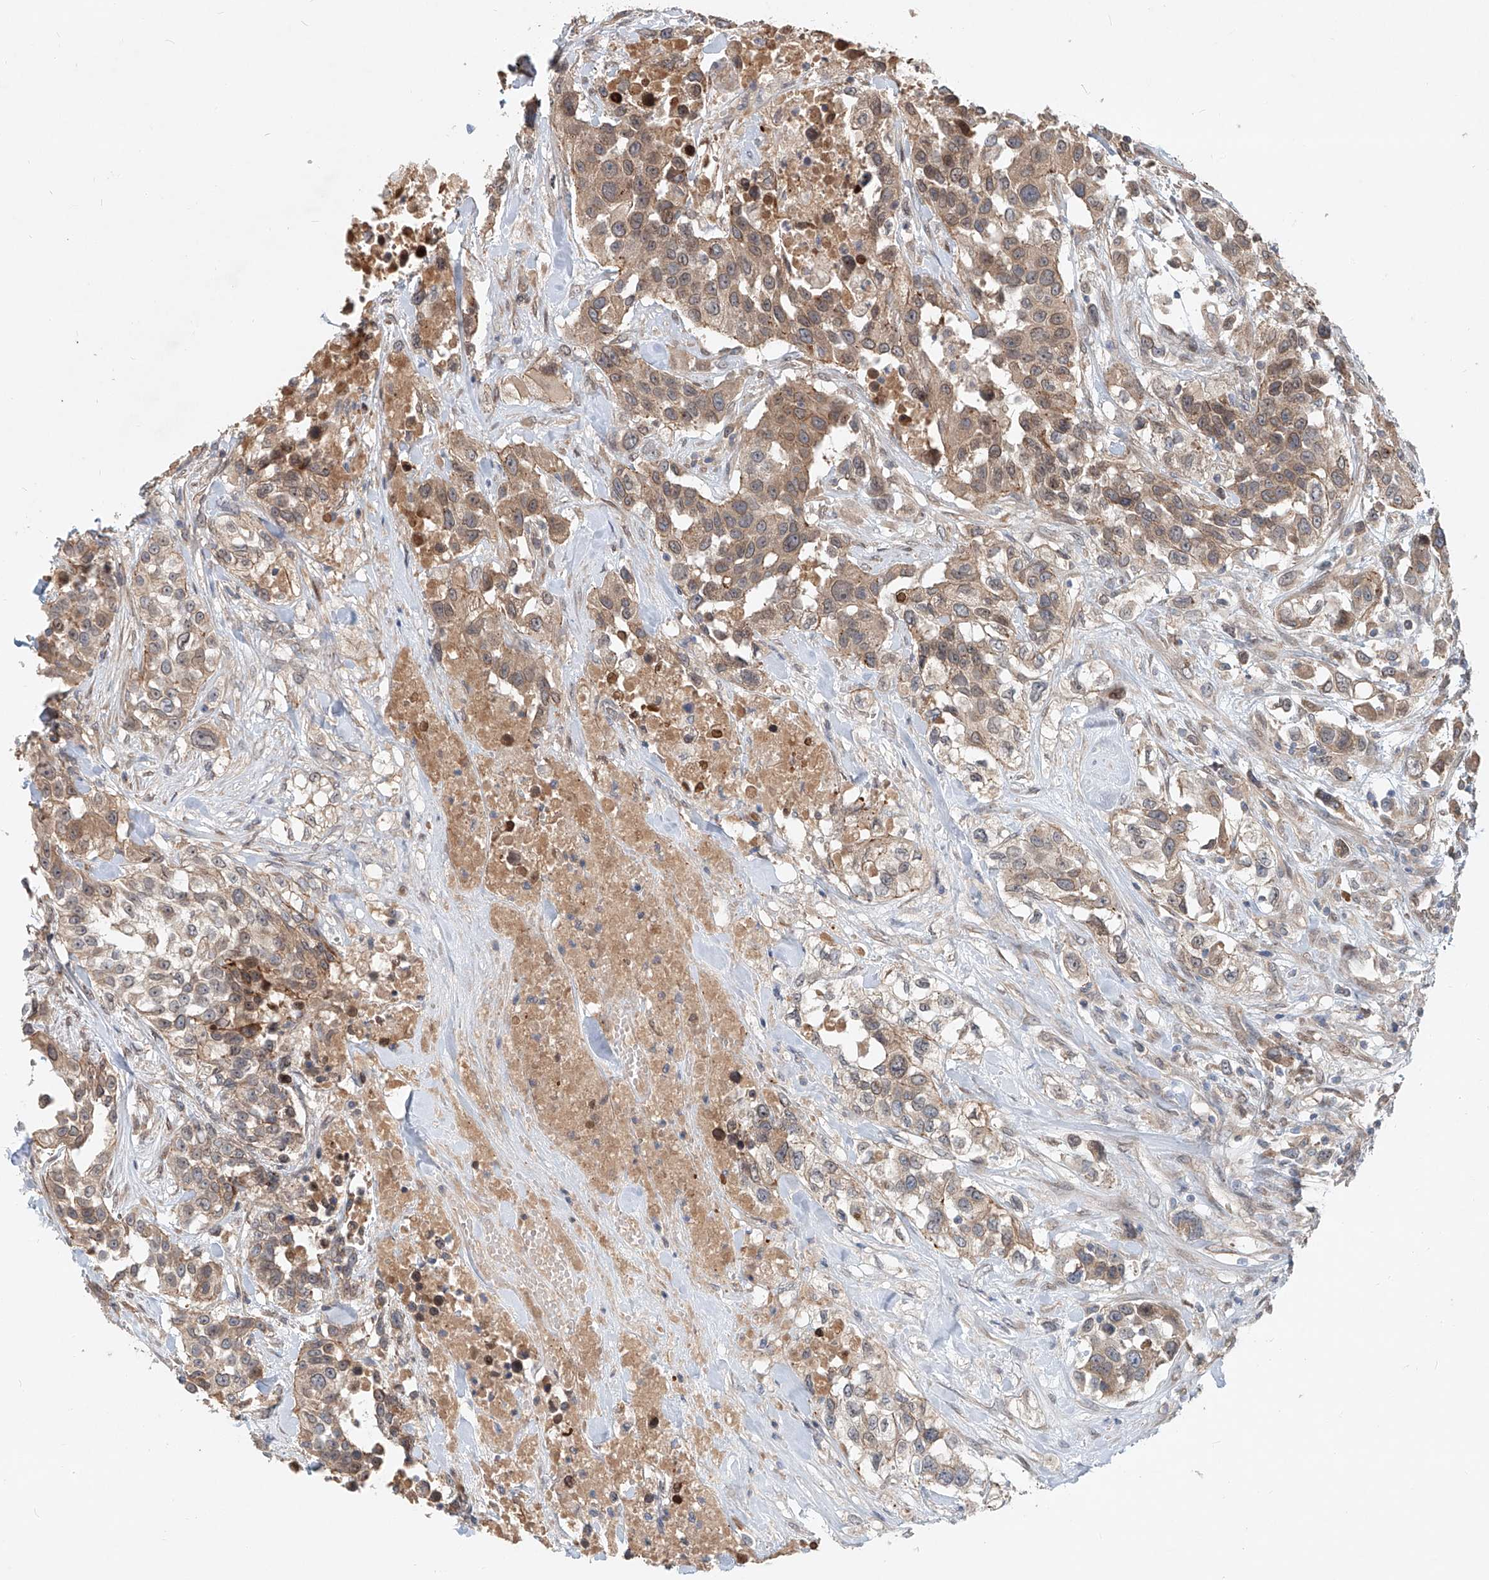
{"staining": {"intensity": "weak", "quantity": "25%-75%", "location": "cytoplasmic/membranous"}, "tissue": "urothelial cancer", "cell_type": "Tumor cells", "image_type": "cancer", "snomed": [{"axis": "morphology", "description": "Urothelial carcinoma, High grade"}, {"axis": "topography", "description": "Urinary bladder"}], "caption": "Urothelial cancer stained with a brown dye shows weak cytoplasmic/membranous positive positivity in approximately 25%-75% of tumor cells.", "gene": "SASH1", "patient": {"sex": "female", "age": 80}}